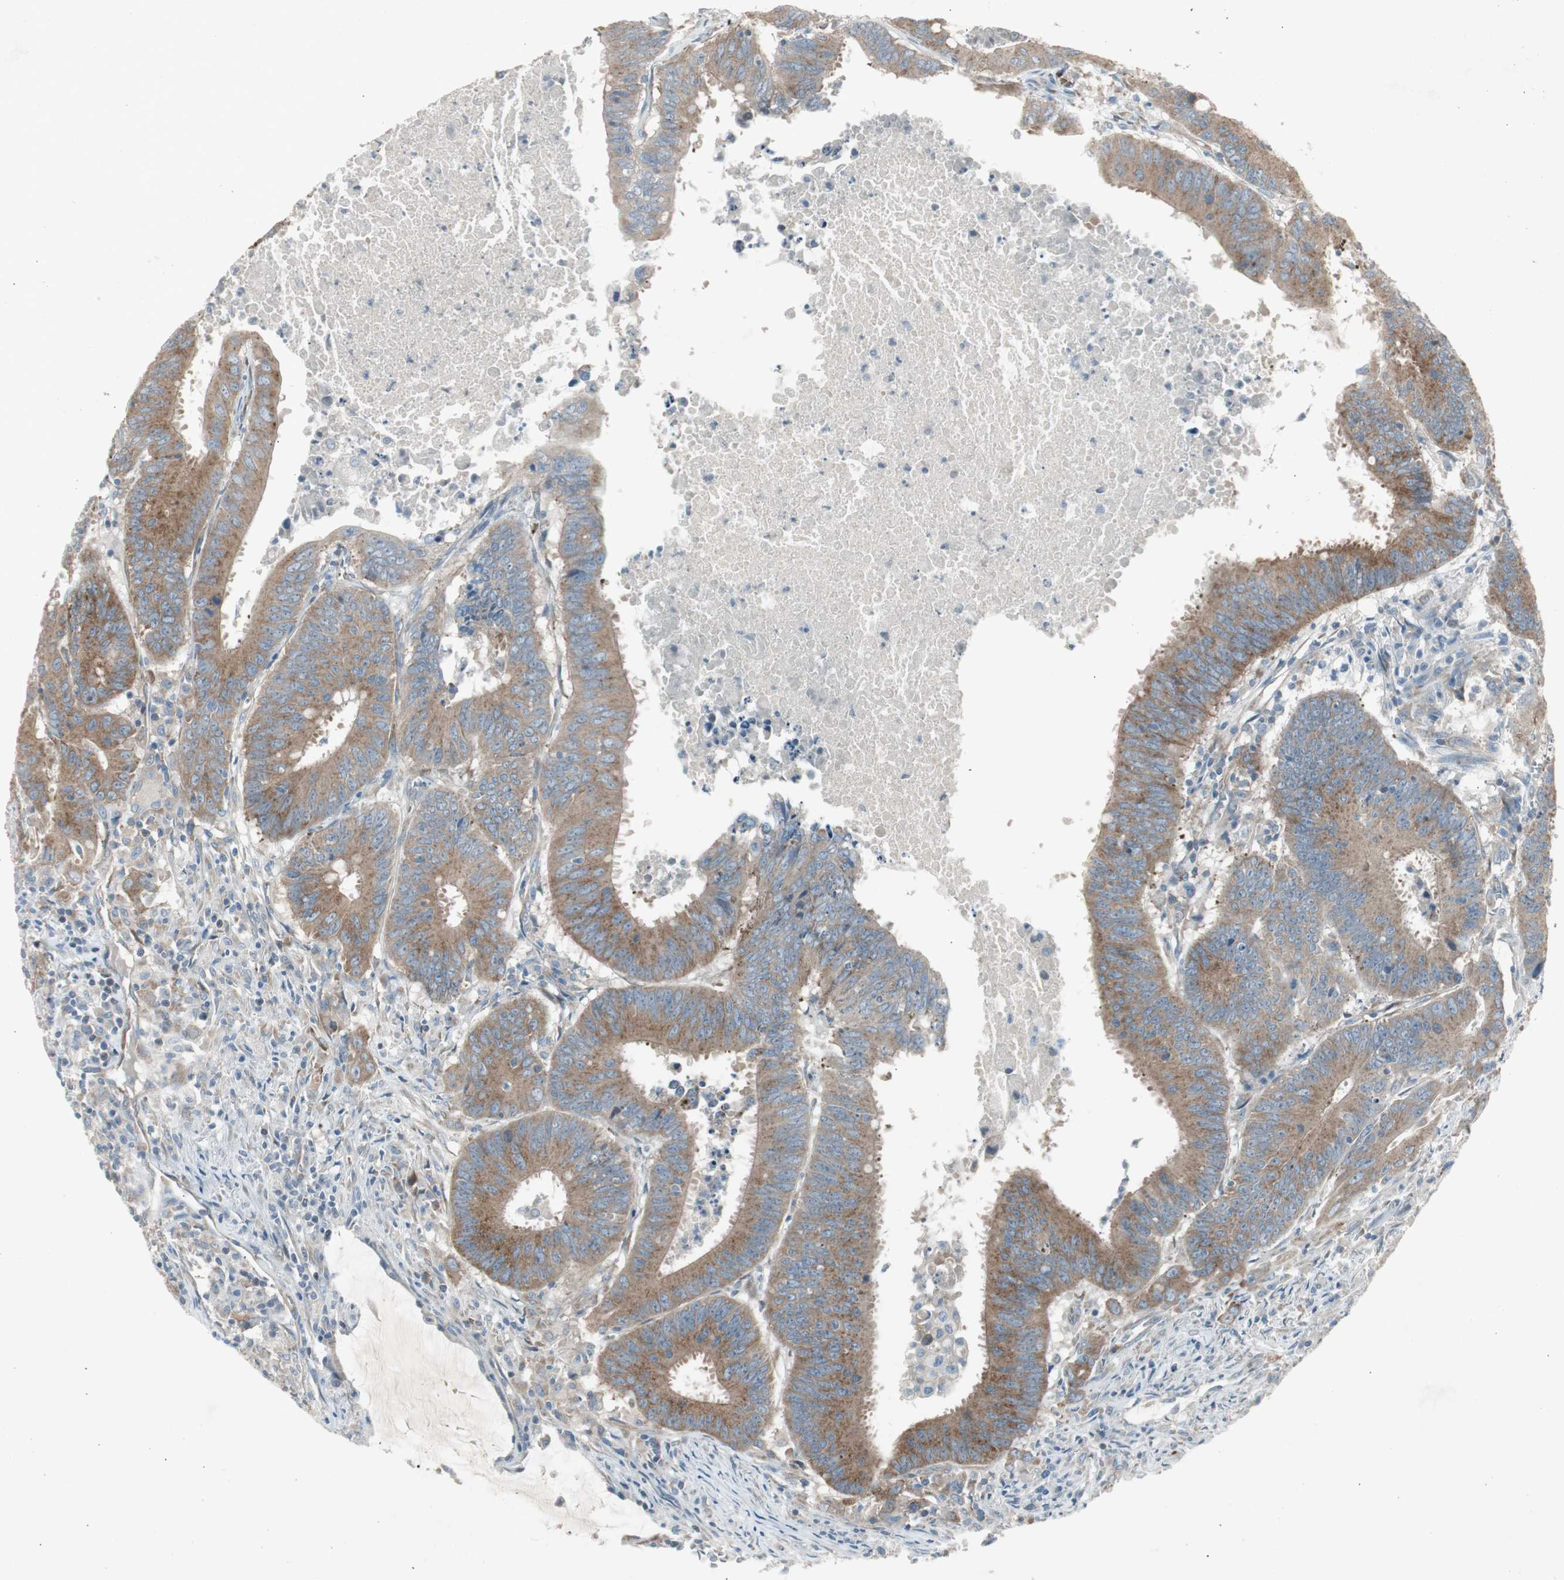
{"staining": {"intensity": "moderate", "quantity": ">75%", "location": "cytoplasmic/membranous"}, "tissue": "colorectal cancer", "cell_type": "Tumor cells", "image_type": "cancer", "snomed": [{"axis": "morphology", "description": "Adenocarcinoma, NOS"}, {"axis": "topography", "description": "Colon"}], "caption": "Protein staining of colorectal cancer tissue exhibits moderate cytoplasmic/membranous positivity in about >75% of tumor cells.", "gene": "PANK2", "patient": {"sex": "male", "age": 45}}